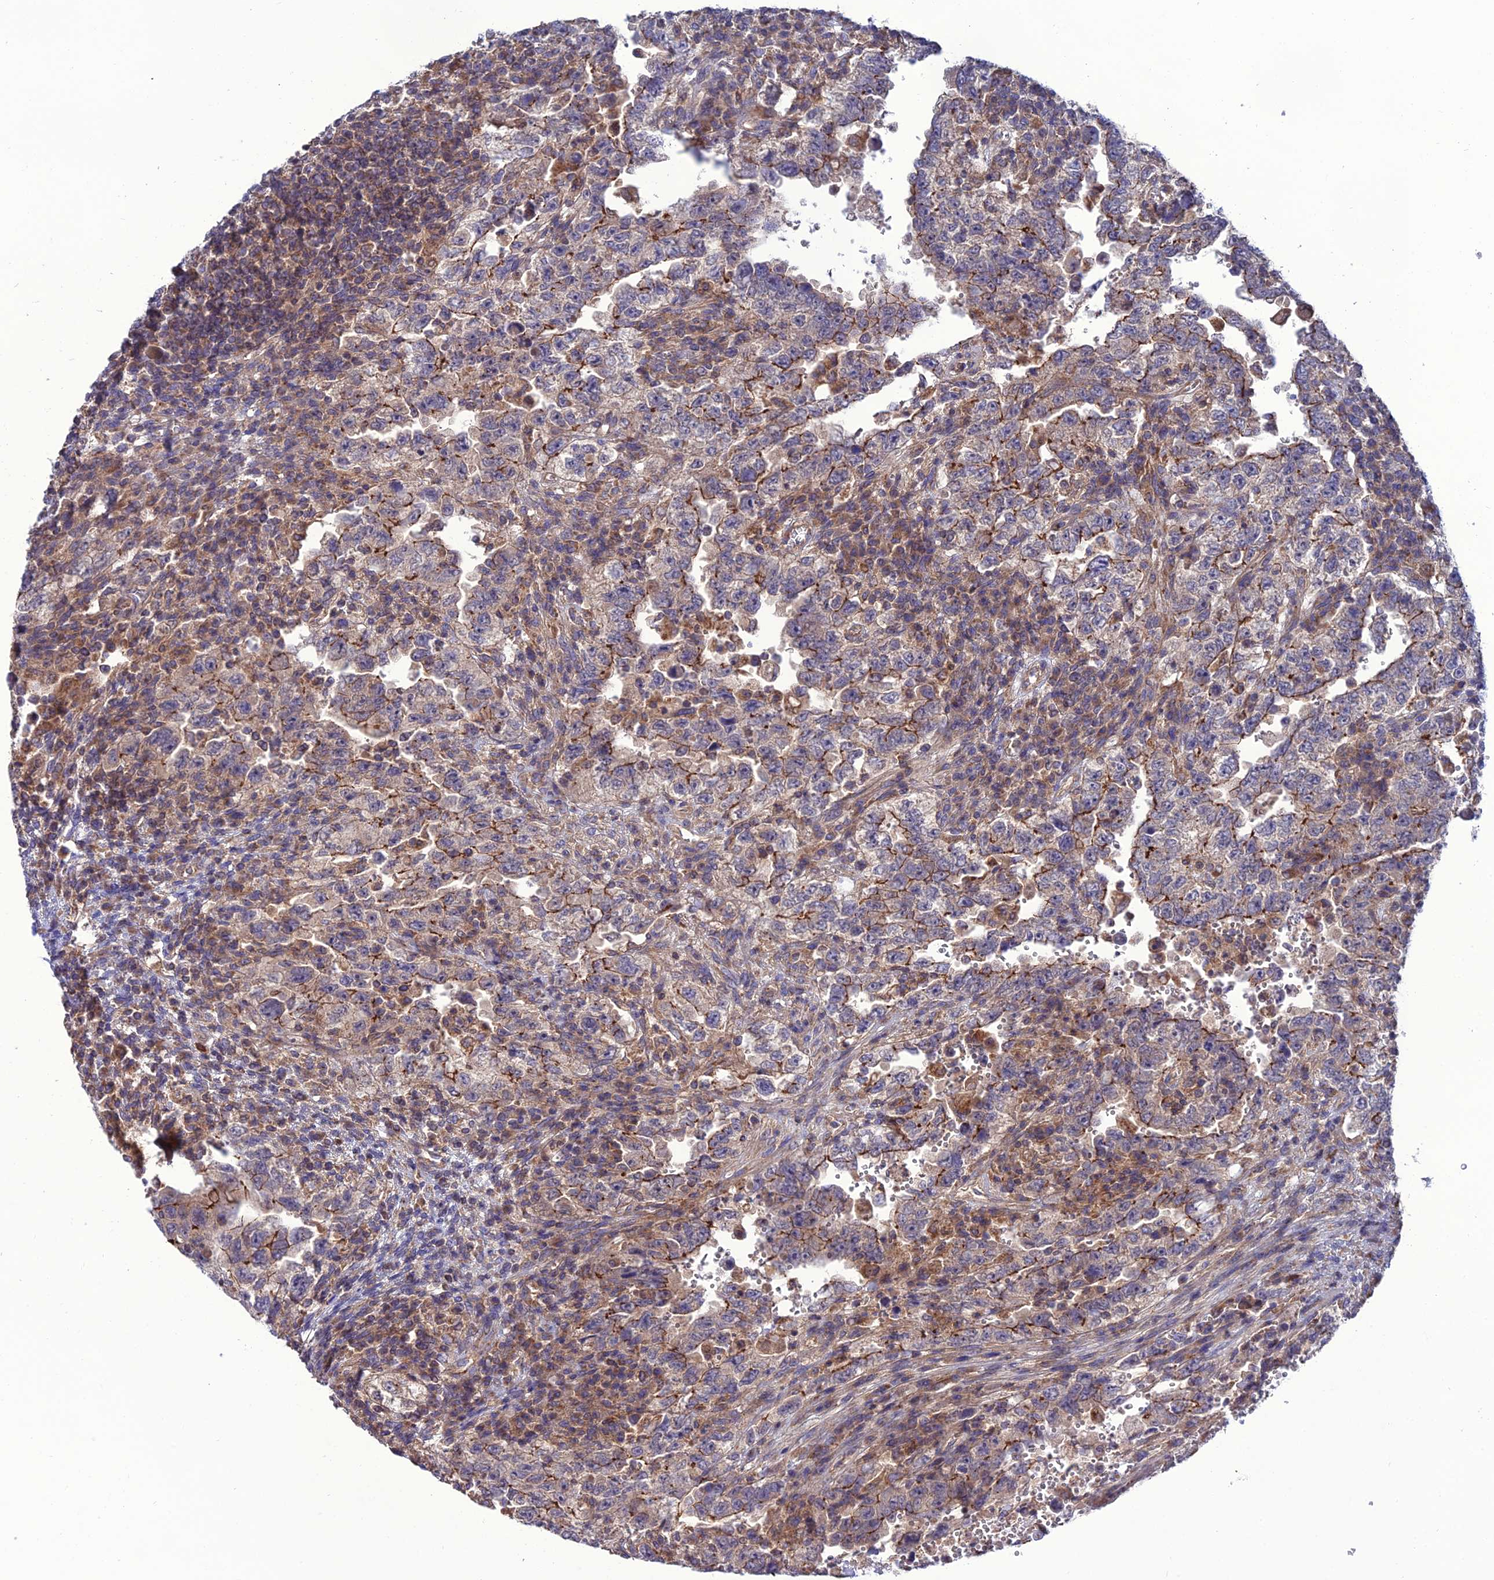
{"staining": {"intensity": "moderate", "quantity": "25%-75%", "location": "cytoplasmic/membranous"}, "tissue": "testis cancer", "cell_type": "Tumor cells", "image_type": "cancer", "snomed": [{"axis": "morphology", "description": "Carcinoma, Embryonal, NOS"}, {"axis": "topography", "description": "Testis"}], "caption": "Protein expression by IHC demonstrates moderate cytoplasmic/membranous expression in about 25%-75% of tumor cells in embryonal carcinoma (testis). (DAB (3,3'-diaminobenzidine) IHC with brightfield microscopy, high magnification).", "gene": "PPIL3", "patient": {"sex": "male", "age": 26}}